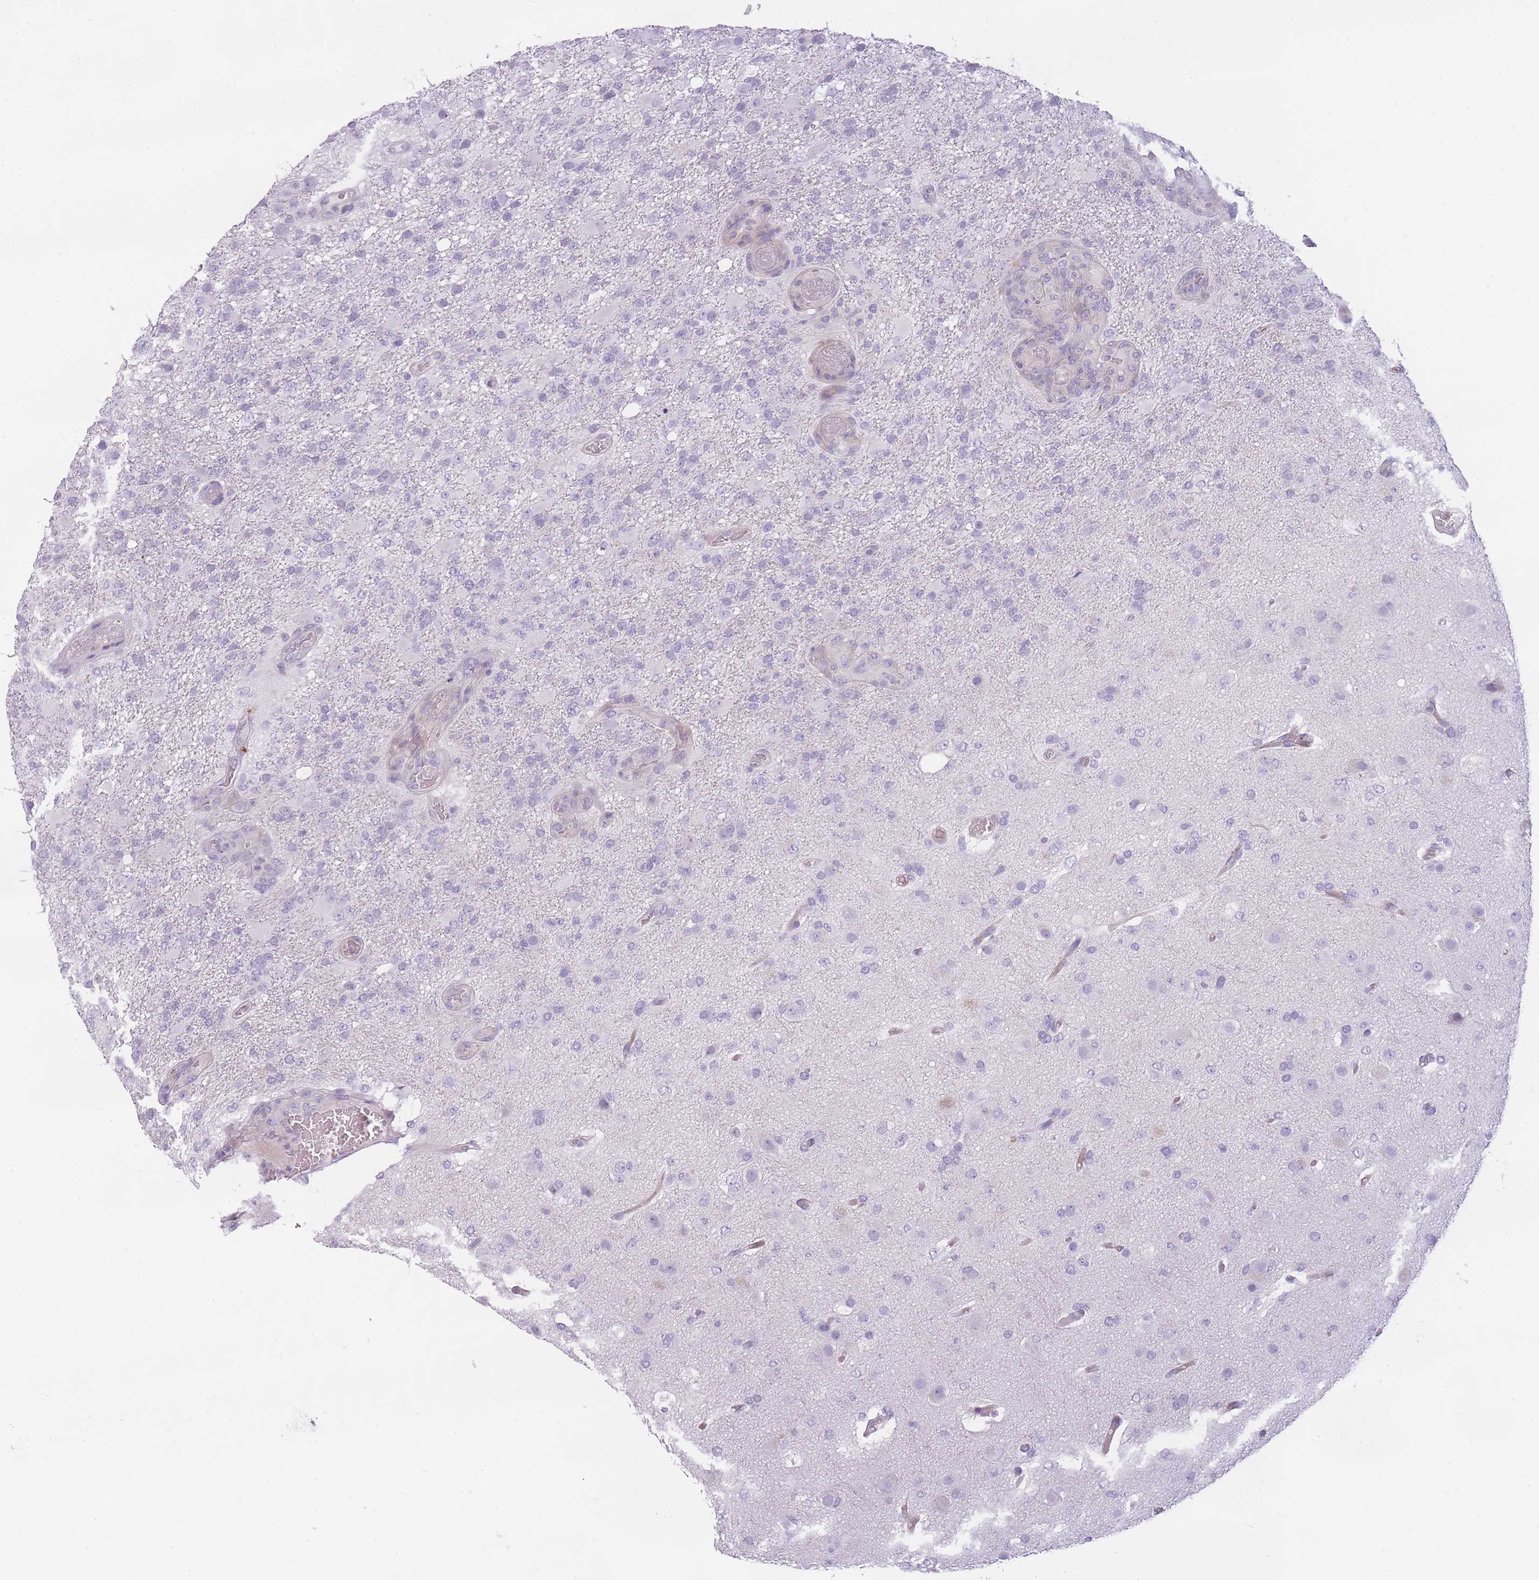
{"staining": {"intensity": "negative", "quantity": "none", "location": "none"}, "tissue": "glioma", "cell_type": "Tumor cells", "image_type": "cancer", "snomed": [{"axis": "morphology", "description": "Glioma, malignant, High grade"}, {"axis": "topography", "description": "Brain"}], "caption": "This is a photomicrograph of IHC staining of high-grade glioma (malignant), which shows no positivity in tumor cells. Nuclei are stained in blue.", "gene": "GGT1", "patient": {"sex": "female", "age": 74}}